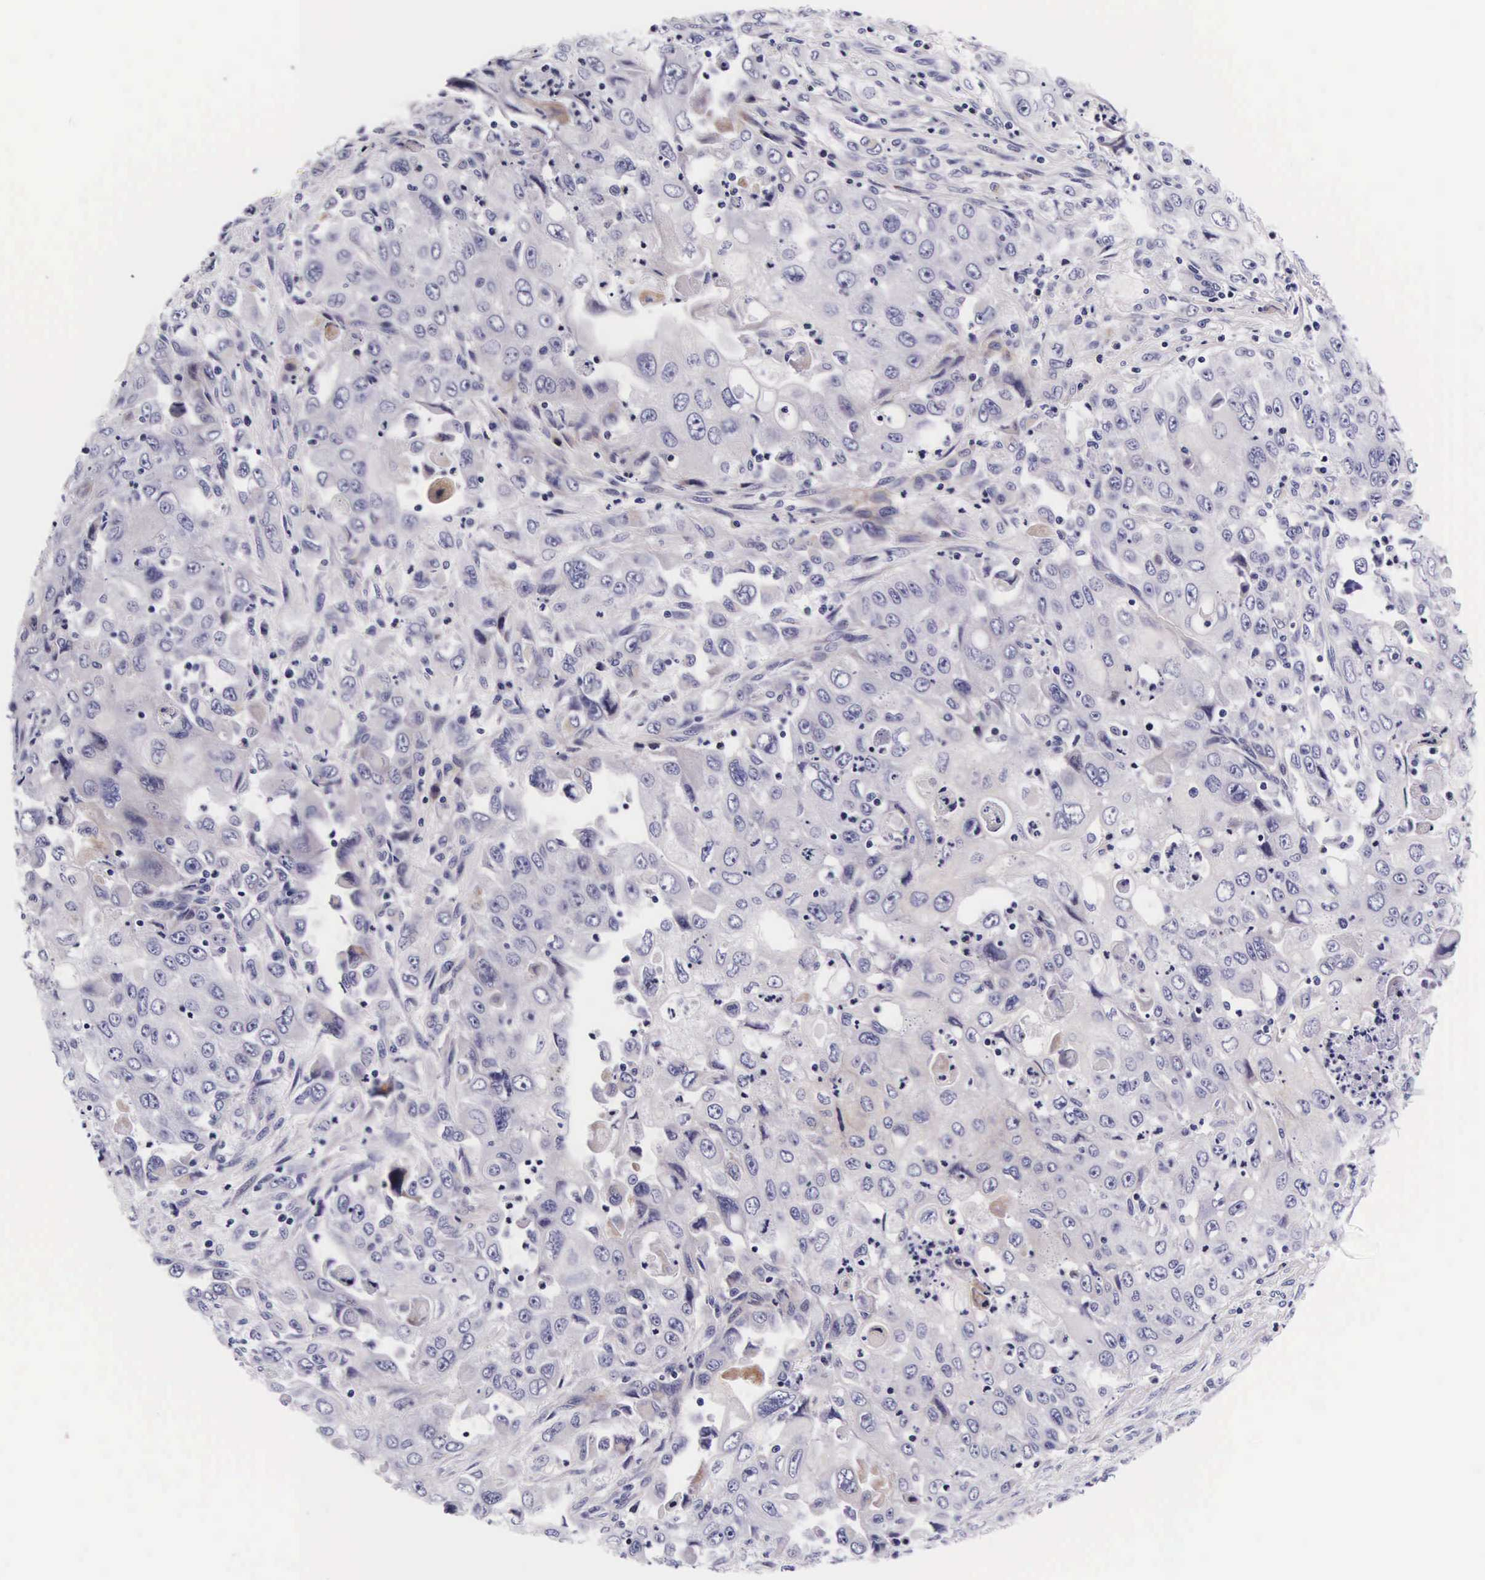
{"staining": {"intensity": "negative", "quantity": "none", "location": "none"}, "tissue": "pancreatic cancer", "cell_type": "Tumor cells", "image_type": "cancer", "snomed": [{"axis": "morphology", "description": "Adenocarcinoma, NOS"}, {"axis": "topography", "description": "Pancreas"}], "caption": "Immunohistochemistry histopathology image of neoplastic tissue: pancreatic cancer stained with DAB demonstrates no significant protein expression in tumor cells.", "gene": "UPRT", "patient": {"sex": "male", "age": 70}}